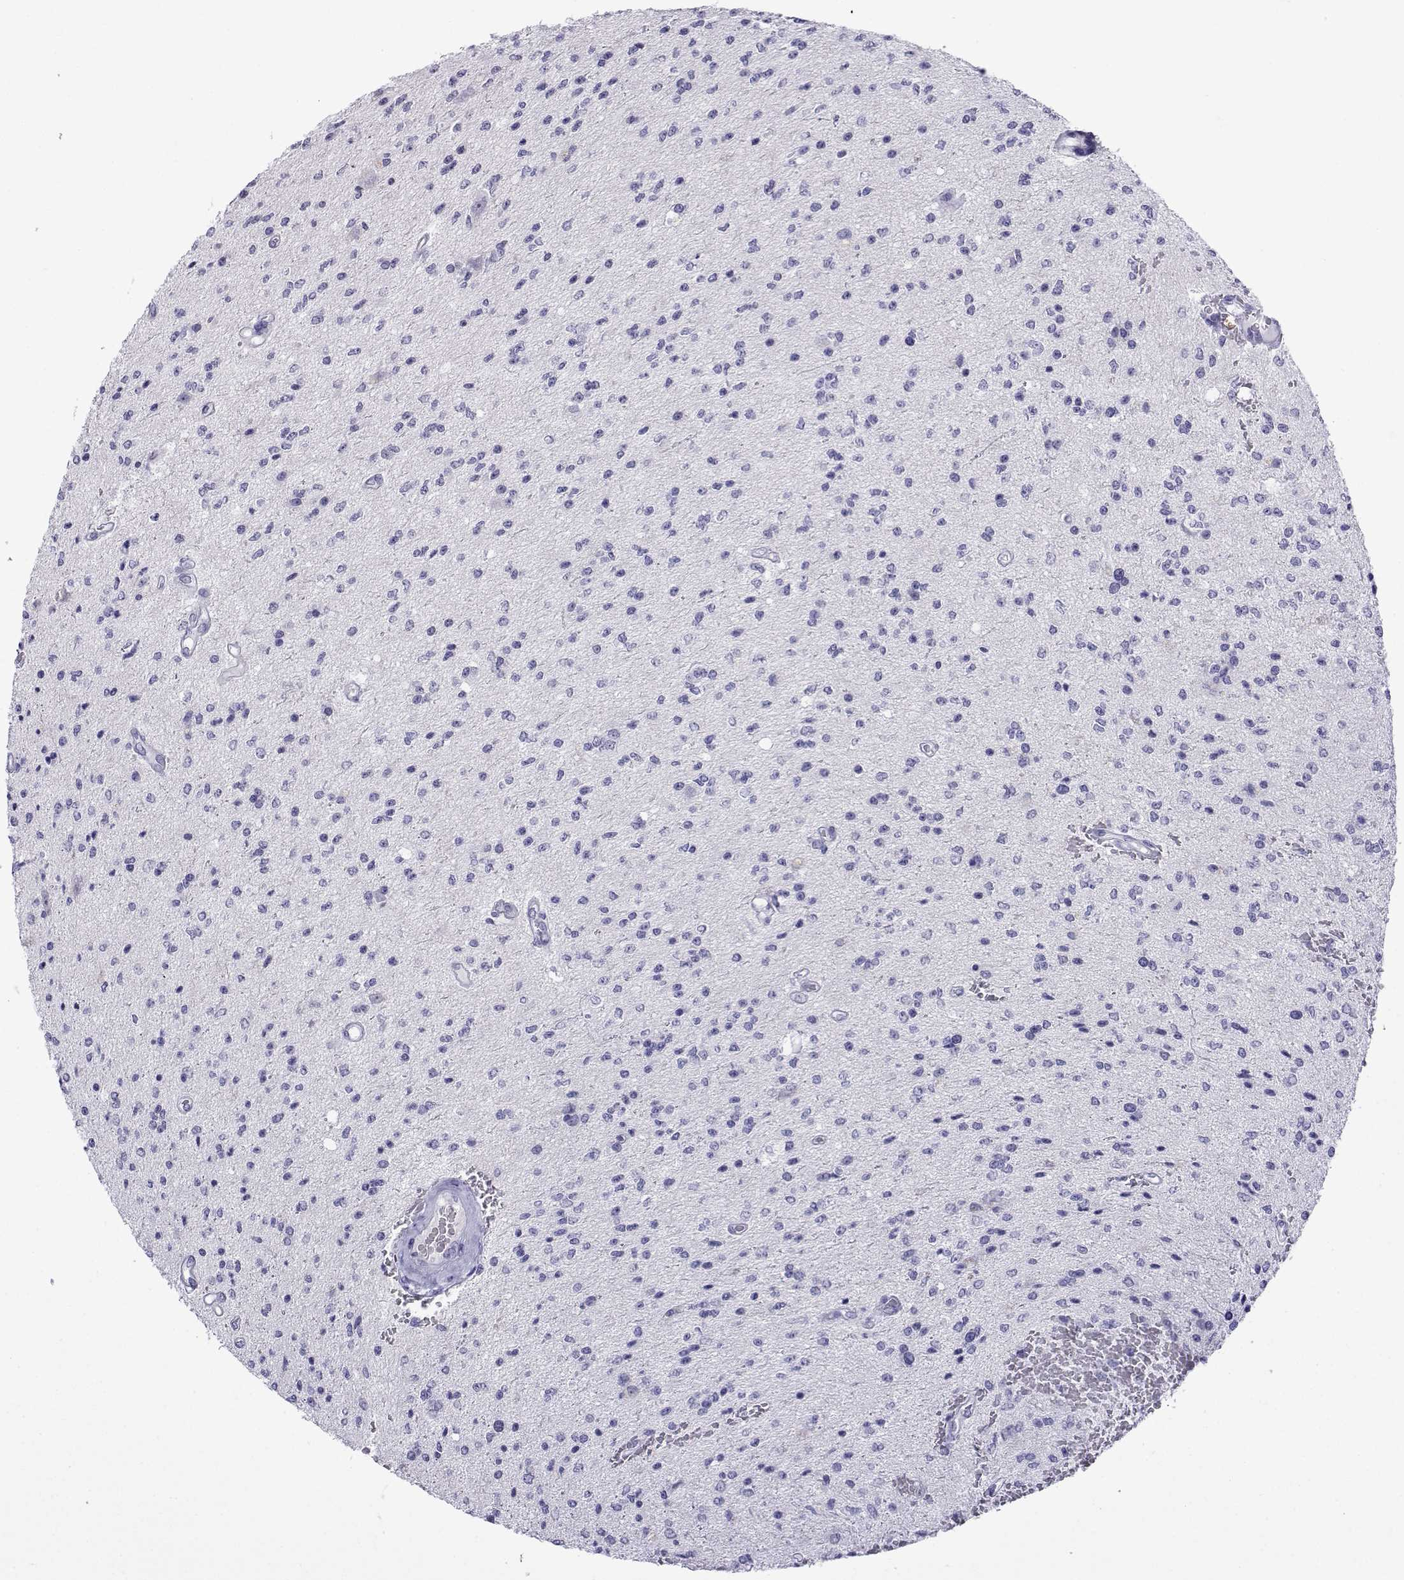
{"staining": {"intensity": "negative", "quantity": "none", "location": "none"}, "tissue": "glioma", "cell_type": "Tumor cells", "image_type": "cancer", "snomed": [{"axis": "morphology", "description": "Glioma, malignant, Low grade"}, {"axis": "topography", "description": "Brain"}], "caption": "DAB immunohistochemical staining of malignant low-grade glioma shows no significant positivity in tumor cells.", "gene": "ACTL7A", "patient": {"sex": "male", "age": 67}}